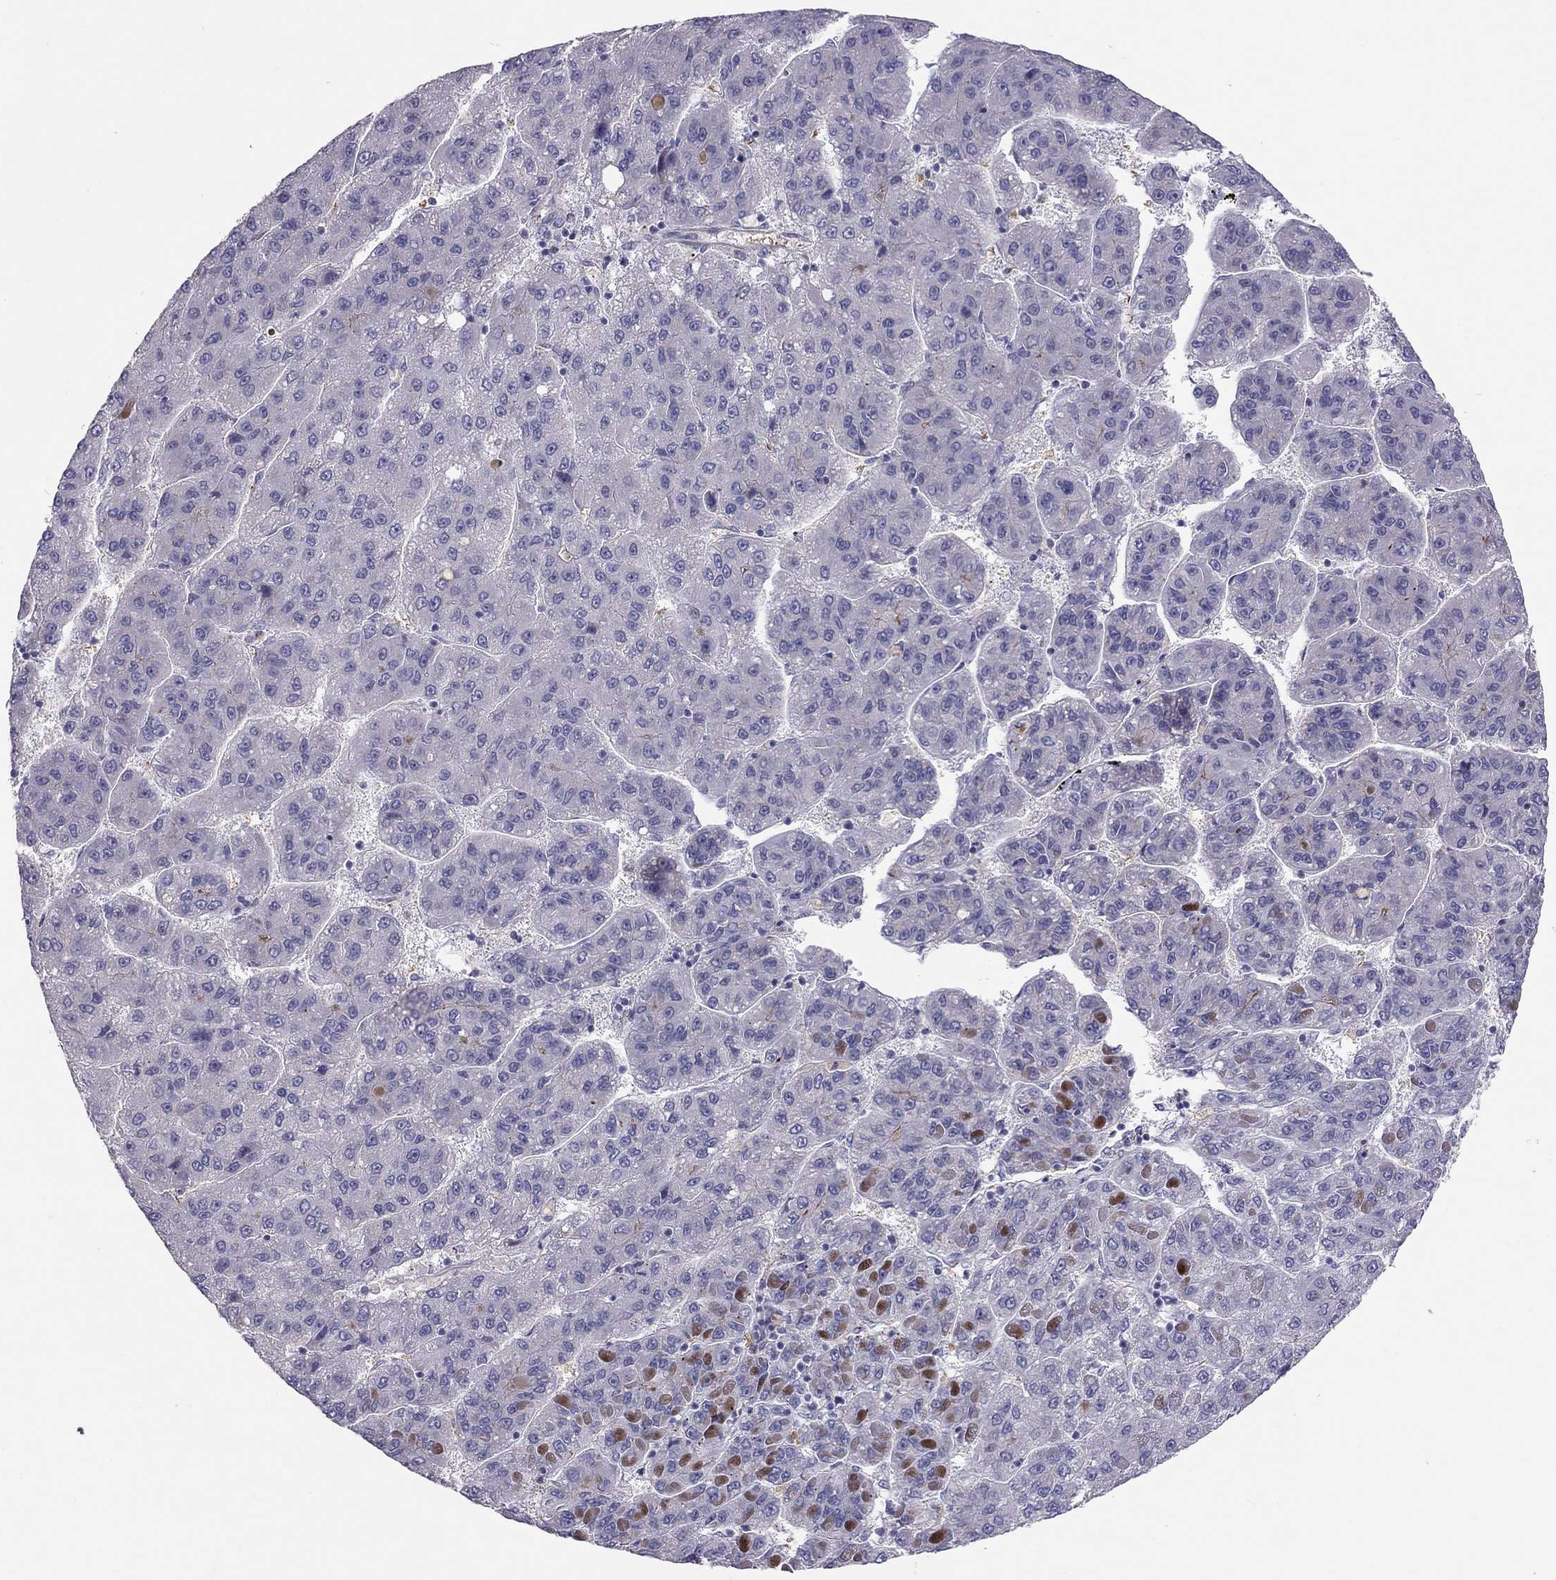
{"staining": {"intensity": "negative", "quantity": "none", "location": "none"}, "tissue": "liver cancer", "cell_type": "Tumor cells", "image_type": "cancer", "snomed": [{"axis": "morphology", "description": "Carcinoma, Hepatocellular, NOS"}, {"axis": "topography", "description": "Liver"}], "caption": "Tumor cells show no significant expression in liver hepatocellular carcinoma.", "gene": "FRMD1", "patient": {"sex": "female", "age": 82}}